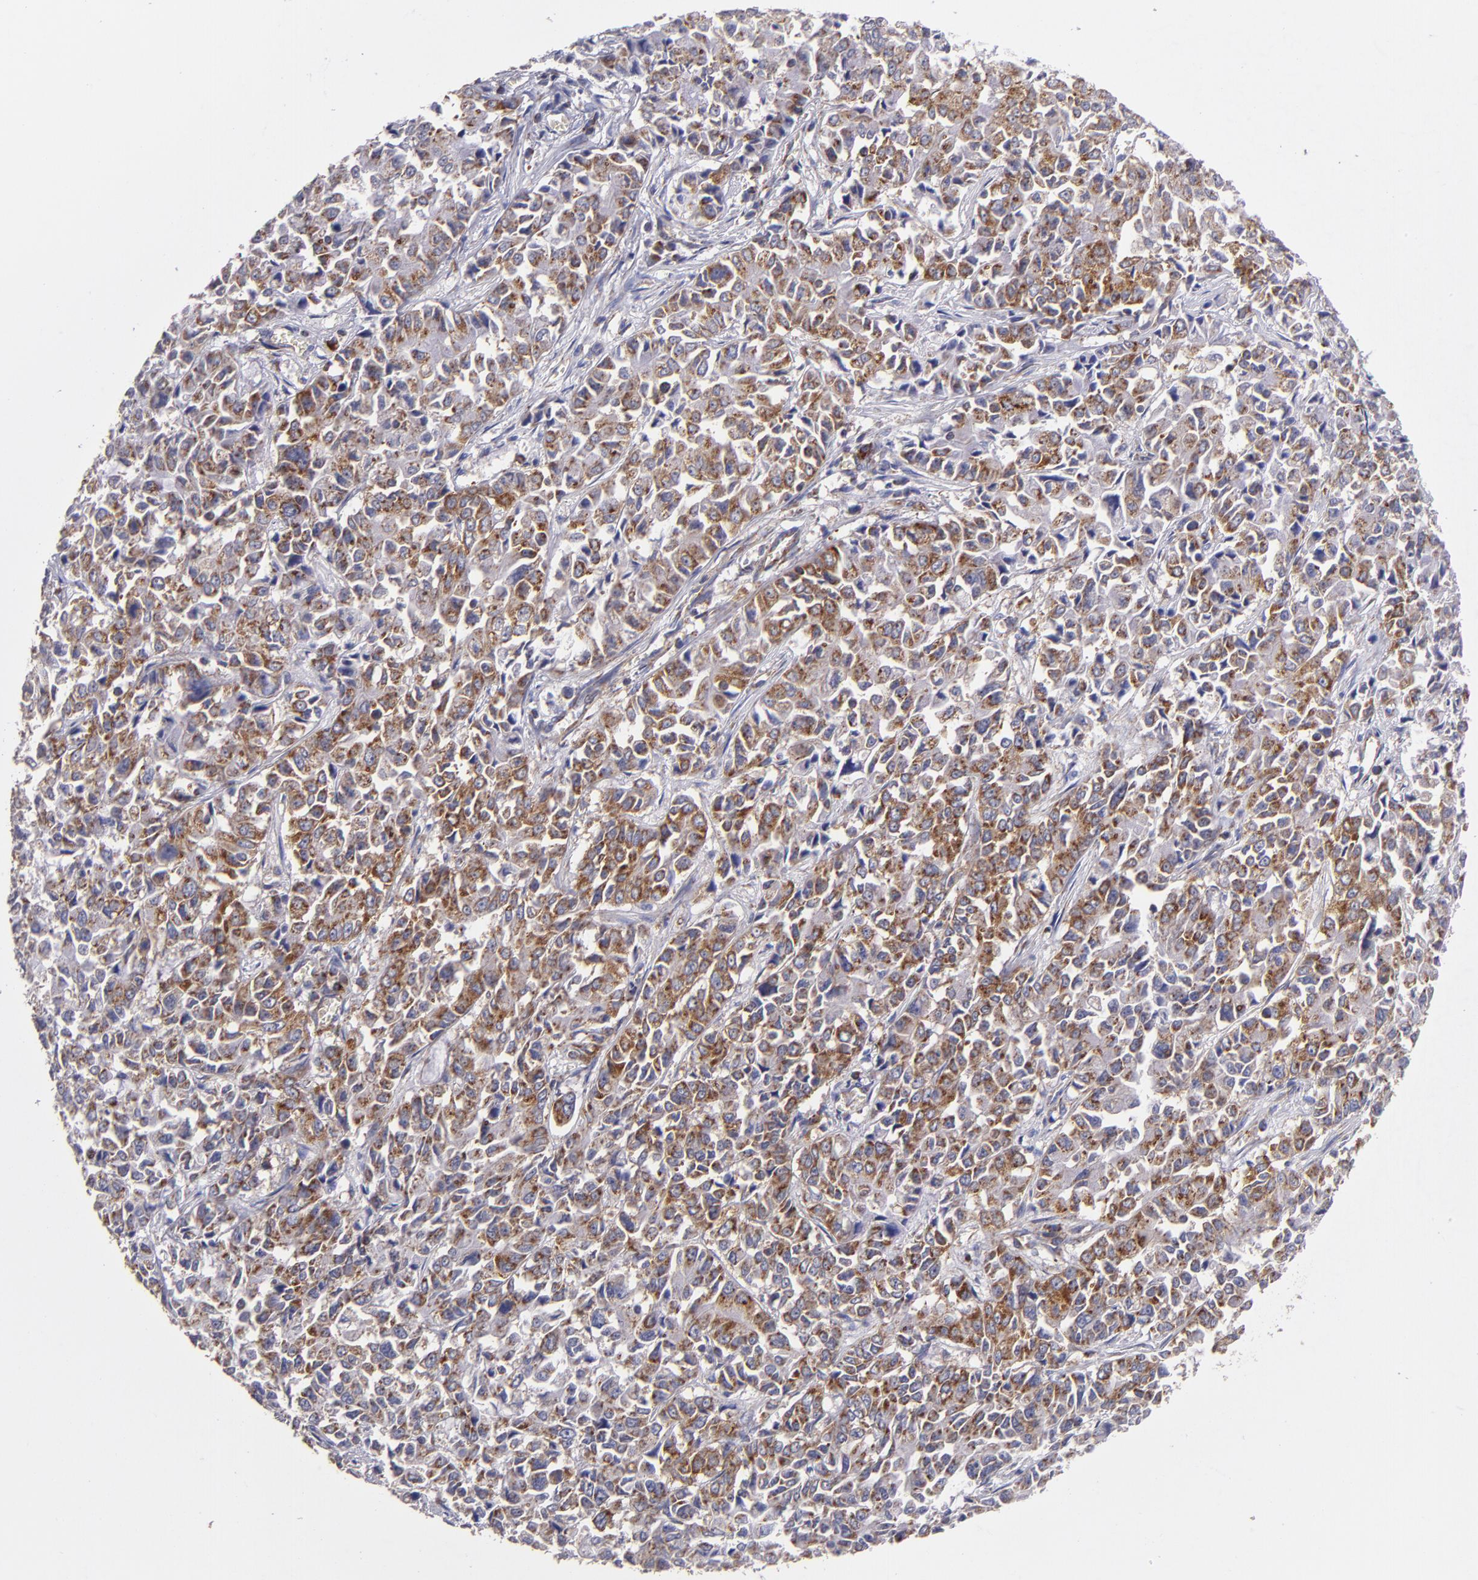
{"staining": {"intensity": "moderate", "quantity": ">75%", "location": "cytoplasmic/membranous"}, "tissue": "pancreatic cancer", "cell_type": "Tumor cells", "image_type": "cancer", "snomed": [{"axis": "morphology", "description": "Adenocarcinoma, NOS"}, {"axis": "topography", "description": "Pancreas"}], "caption": "Moderate cytoplasmic/membranous protein expression is present in approximately >75% of tumor cells in pancreatic adenocarcinoma.", "gene": "CLTA", "patient": {"sex": "female", "age": 52}}